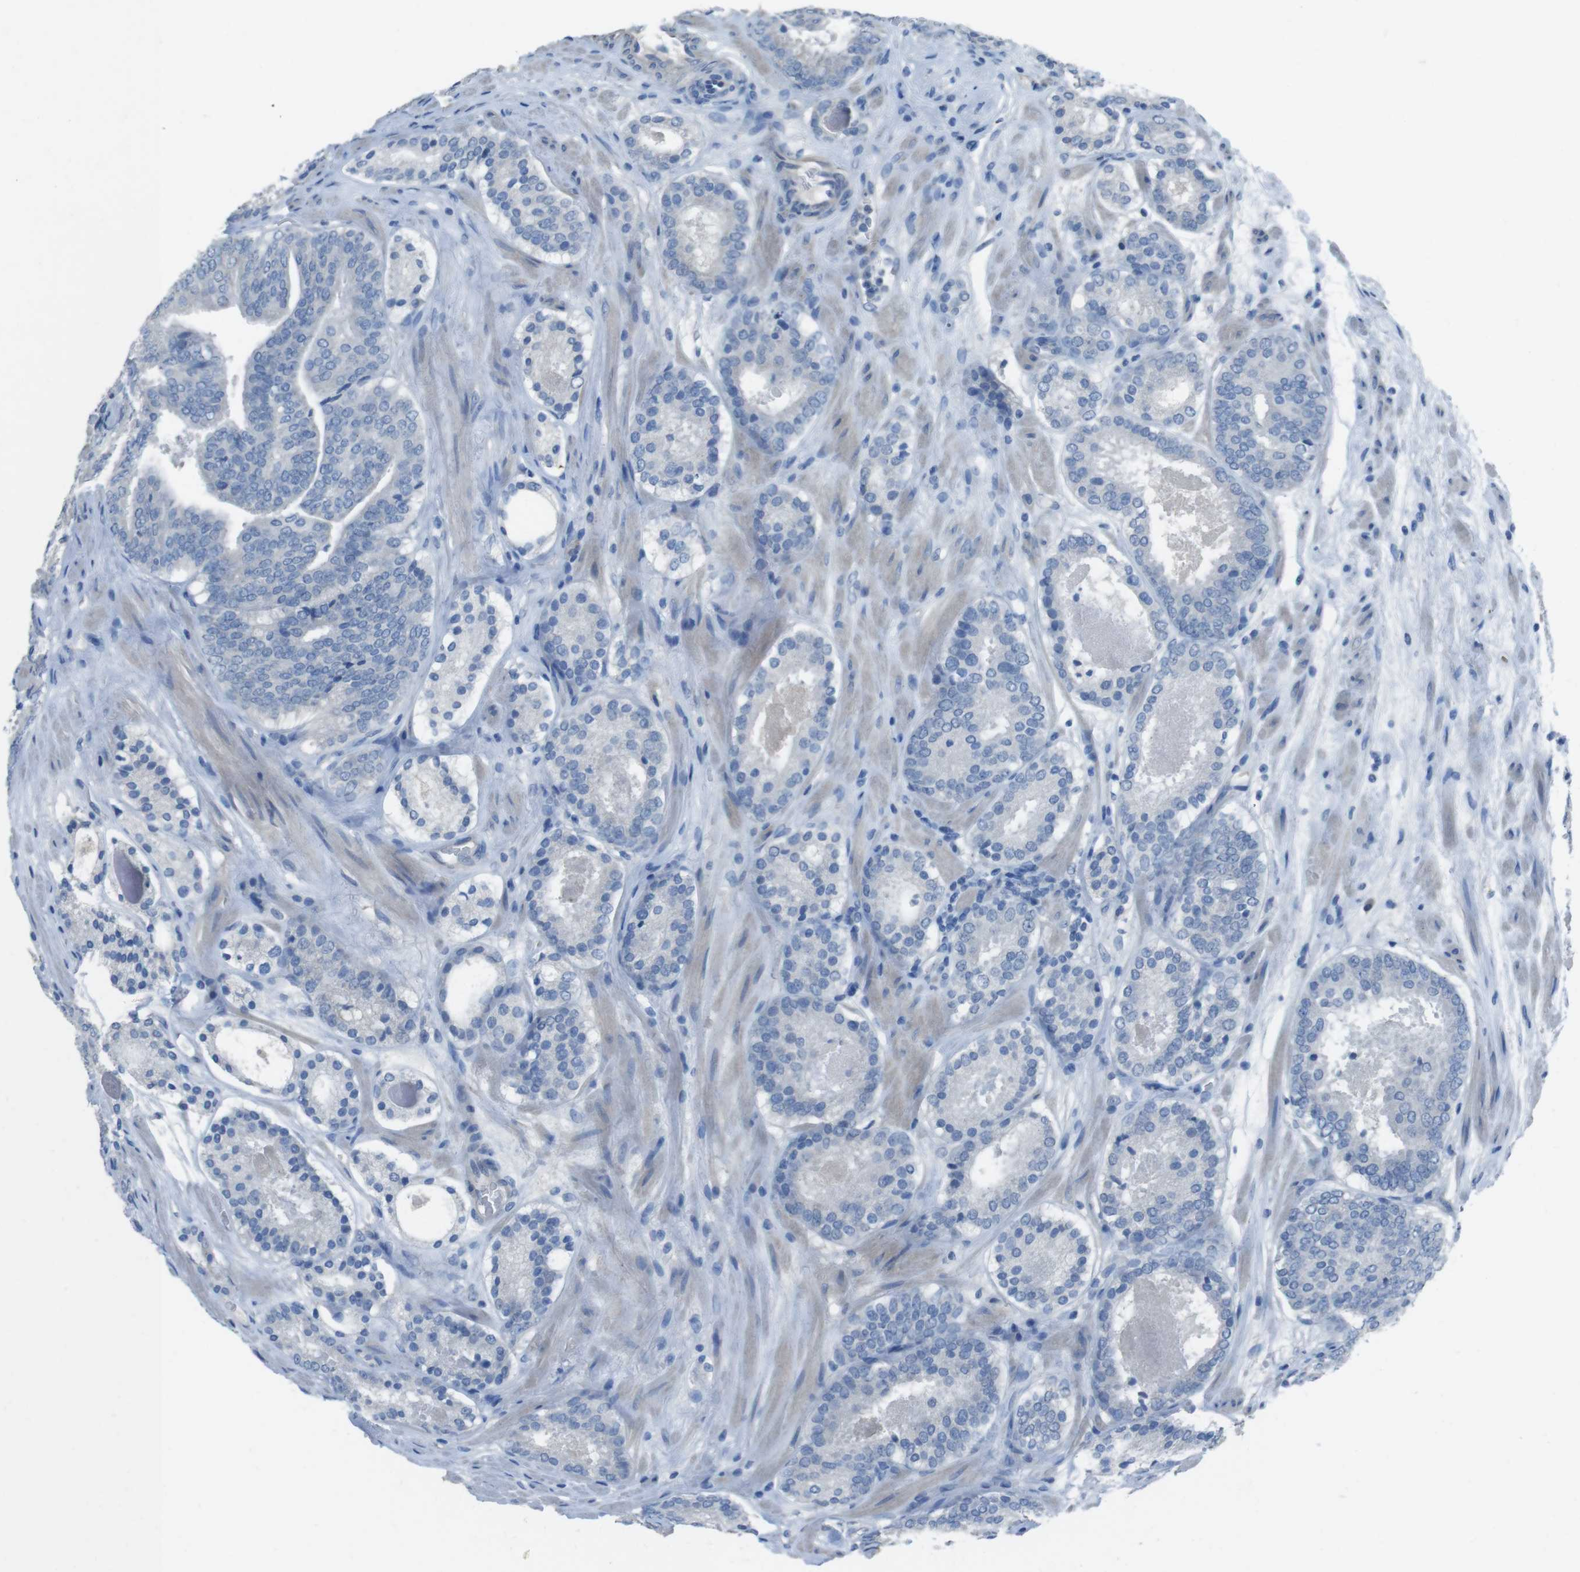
{"staining": {"intensity": "negative", "quantity": "none", "location": "none"}, "tissue": "prostate cancer", "cell_type": "Tumor cells", "image_type": "cancer", "snomed": [{"axis": "morphology", "description": "Adenocarcinoma, Low grade"}, {"axis": "topography", "description": "Prostate"}], "caption": "Immunohistochemistry of human prostate low-grade adenocarcinoma demonstrates no positivity in tumor cells.", "gene": "CYP2C8", "patient": {"sex": "male", "age": 69}}